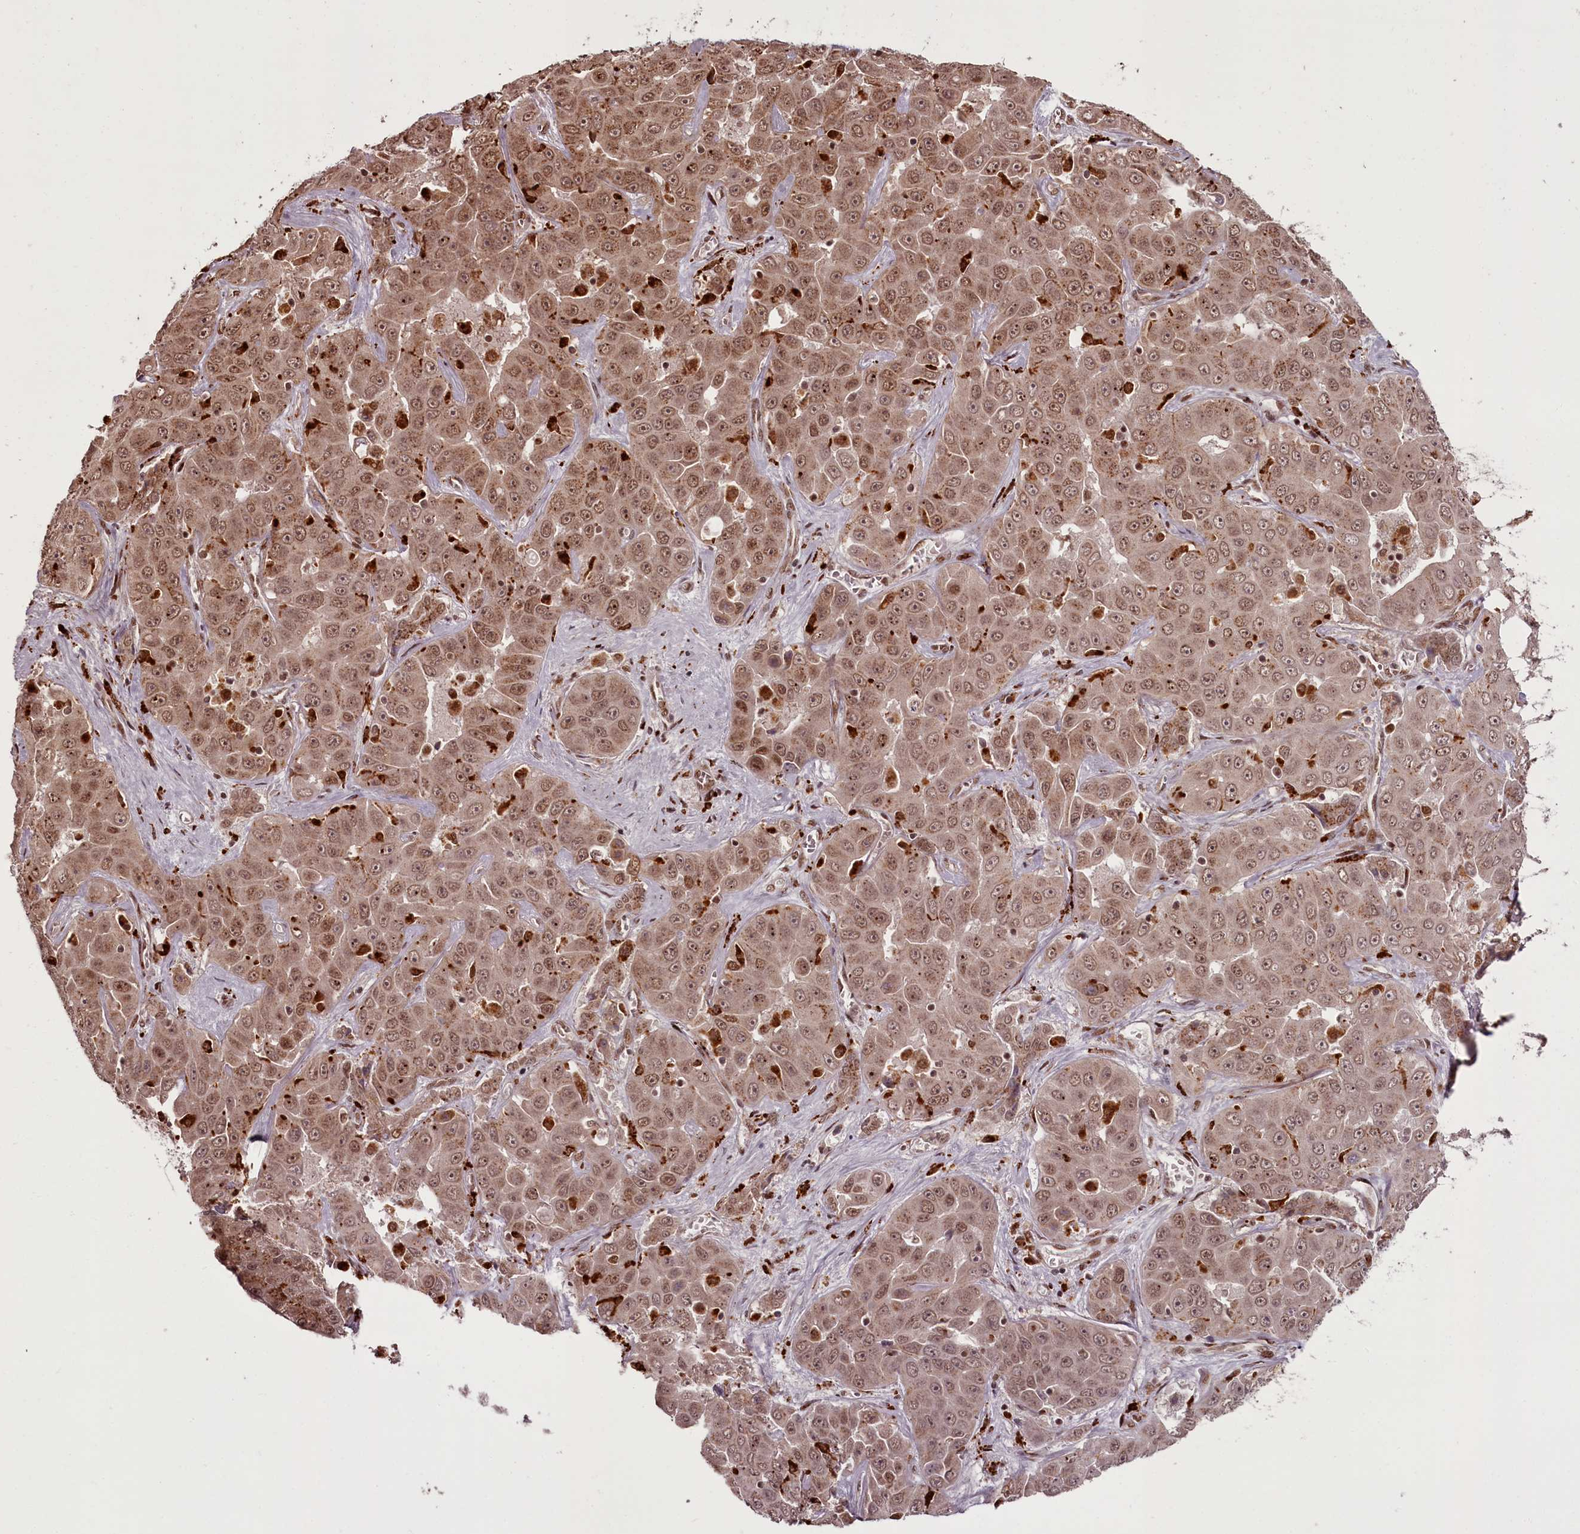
{"staining": {"intensity": "moderate", "quantity": ">75%", "location": "cytoplasmic/membranous,nuclear"}, "tissue": "liver cancer", "cell_type": "Tumor cells", "image_type": "cancer", "snomed": [{"axis": "morphology", "description": "Cholangiocarcinoma"}, {"axis": "topography", "description": "Liver"}], "caption": "Tumor cells demonstrate medium levels of moderate cytoplasmic/membranous and nuclear staining in approximately >75% of cells in liver cholangiocarcinoma. The protein of interest is shown in brown color, while the nuclei are stained blue.", "gene": "CEP83", "patient": {"sex": "female", "age": 52}}